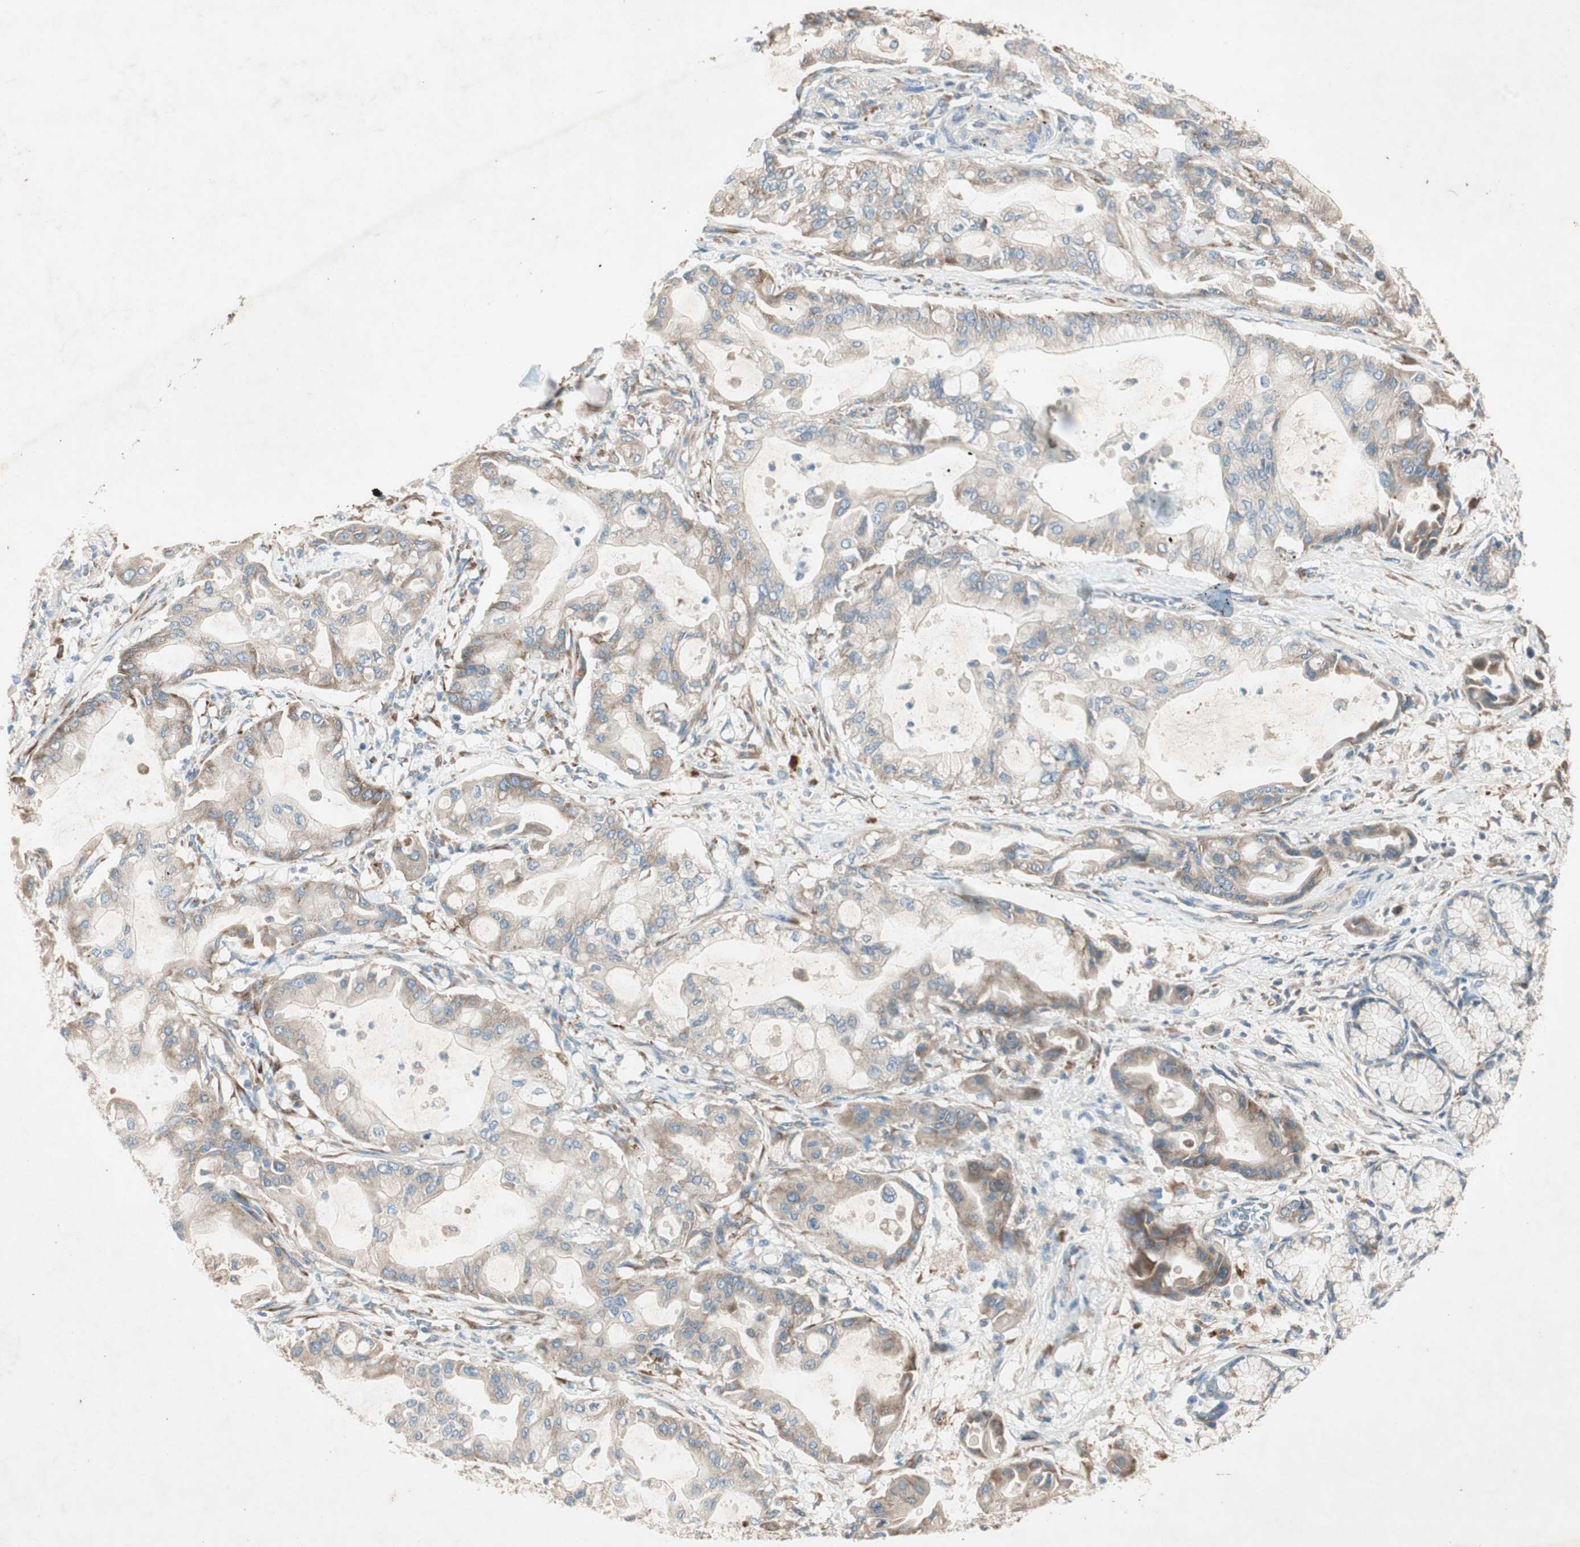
{"staining": {"intensity": "moderate", "quantity": ">75%", "location": "cytoplasmic/membranous"}, "tissue": "pancreatic cancer", "cell_type": "Tumor cells", "image_type": "cancer", "snomed": [{"axis": "morphology", "description": "Adenocarcinoma, NOS"}, {"axis": "morphology", "description": "Adenocarcinoma, metastatic, NOS"}, {"axis": "topography", "description": "Lymph node"}, {"axis": "topography", "description": "Pancreas"}, {"axis": "topography", "description": "Duodenum"}], "caption": "Immunohistochemistry photomicrograph of human pancreatic metastatic adenocarcinoma stained for a protein (brown), which reveals medium levels of moderate cytoplasmic/membranous expression in approximately >75% of tumor cells.", "gene": "RPL23", "patient": {"sex": "female", "age": 64}}